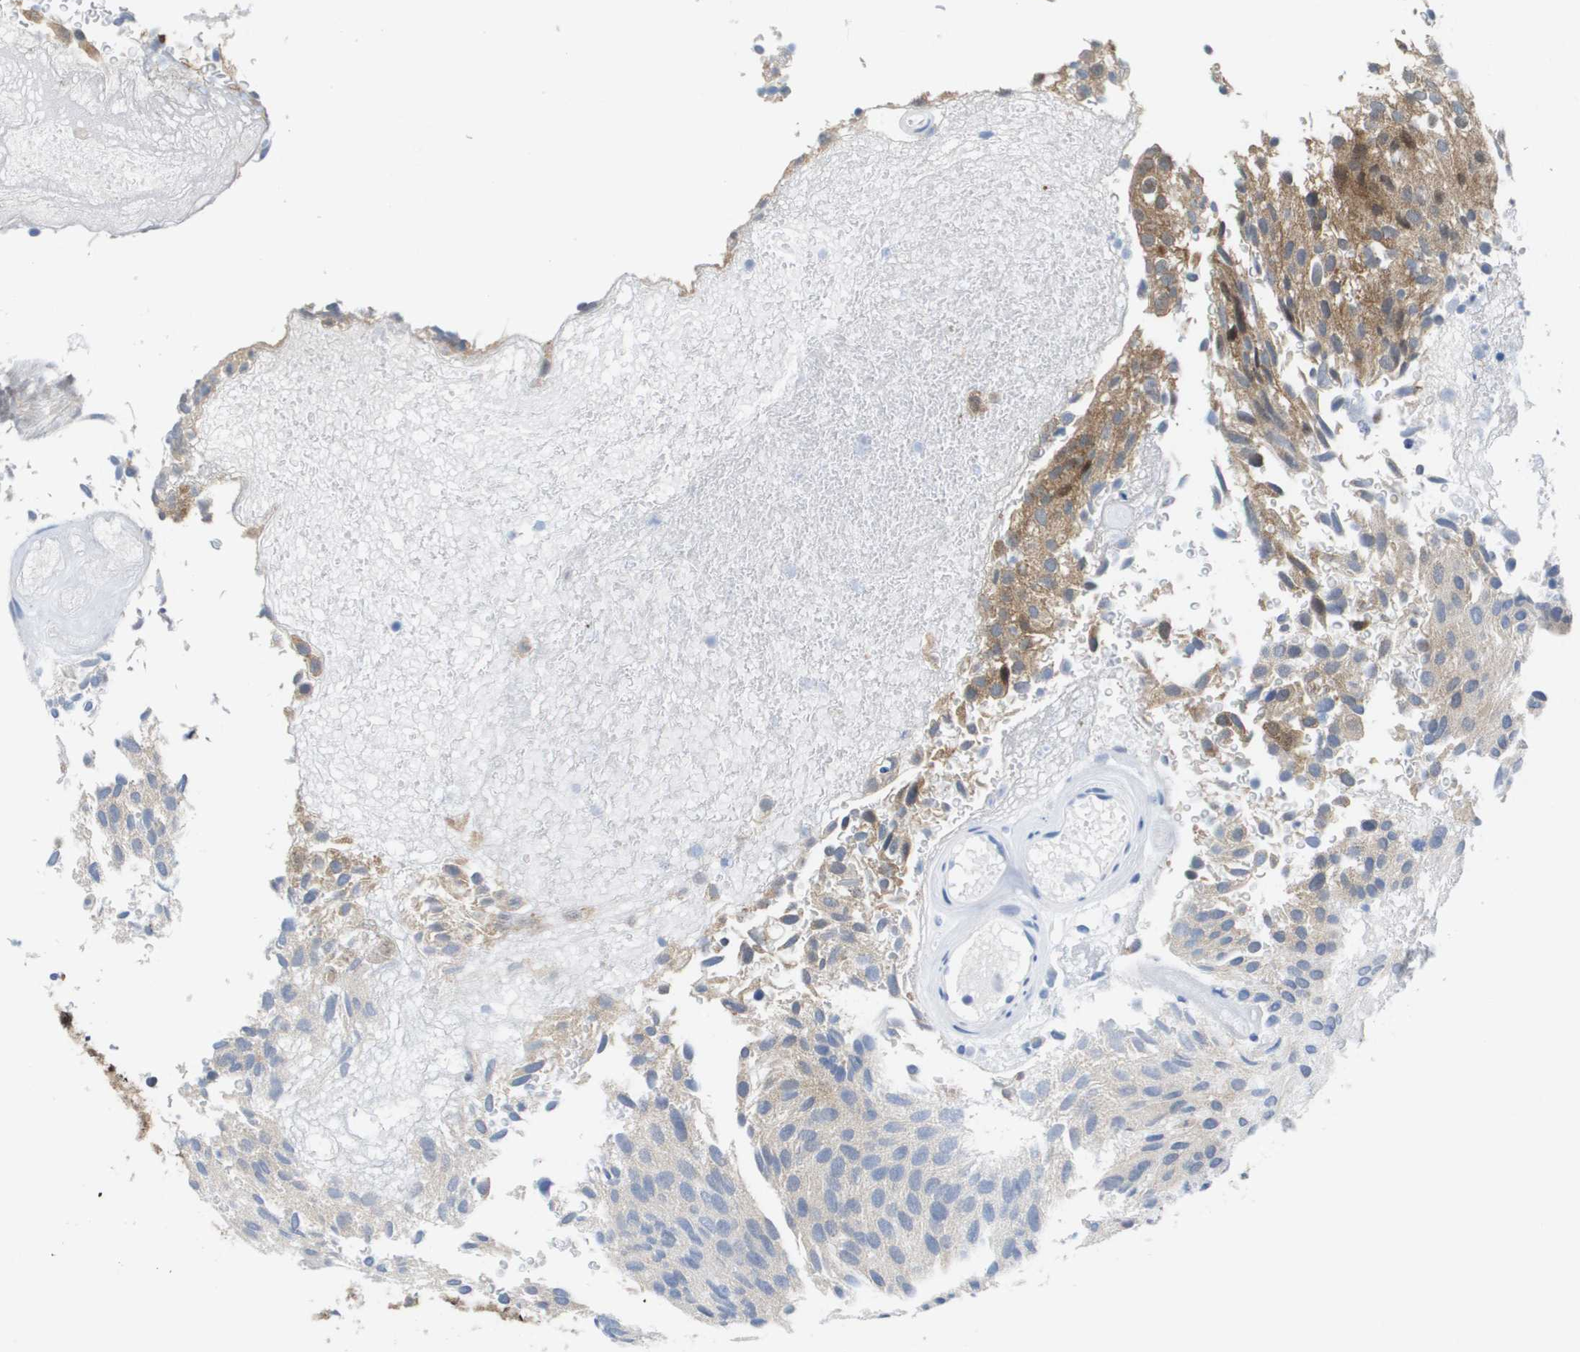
{"staining": {"intensity": "moderate", "quantity": "25%-75%", "location": "cytoplasmic/membranous"}, "tissue": "urothelial cancer", "cell_type": "Tumor cells", "image_type": "cancer", "snomed": [{"axis": "morphology", "description": "Urothelial carcinoma, Low grade"}, {"axis": "topography", "description": "Urinary bladder"}], "caption": "Brown immunohistochemical staining in human low-grade urothelial carcinoma displays moderate cytoplasmic/membranous staining in approximately 25%-75% of tumor cells.", "gene": "FKBP4", "patient": {"sex": "male", "age": 78}}